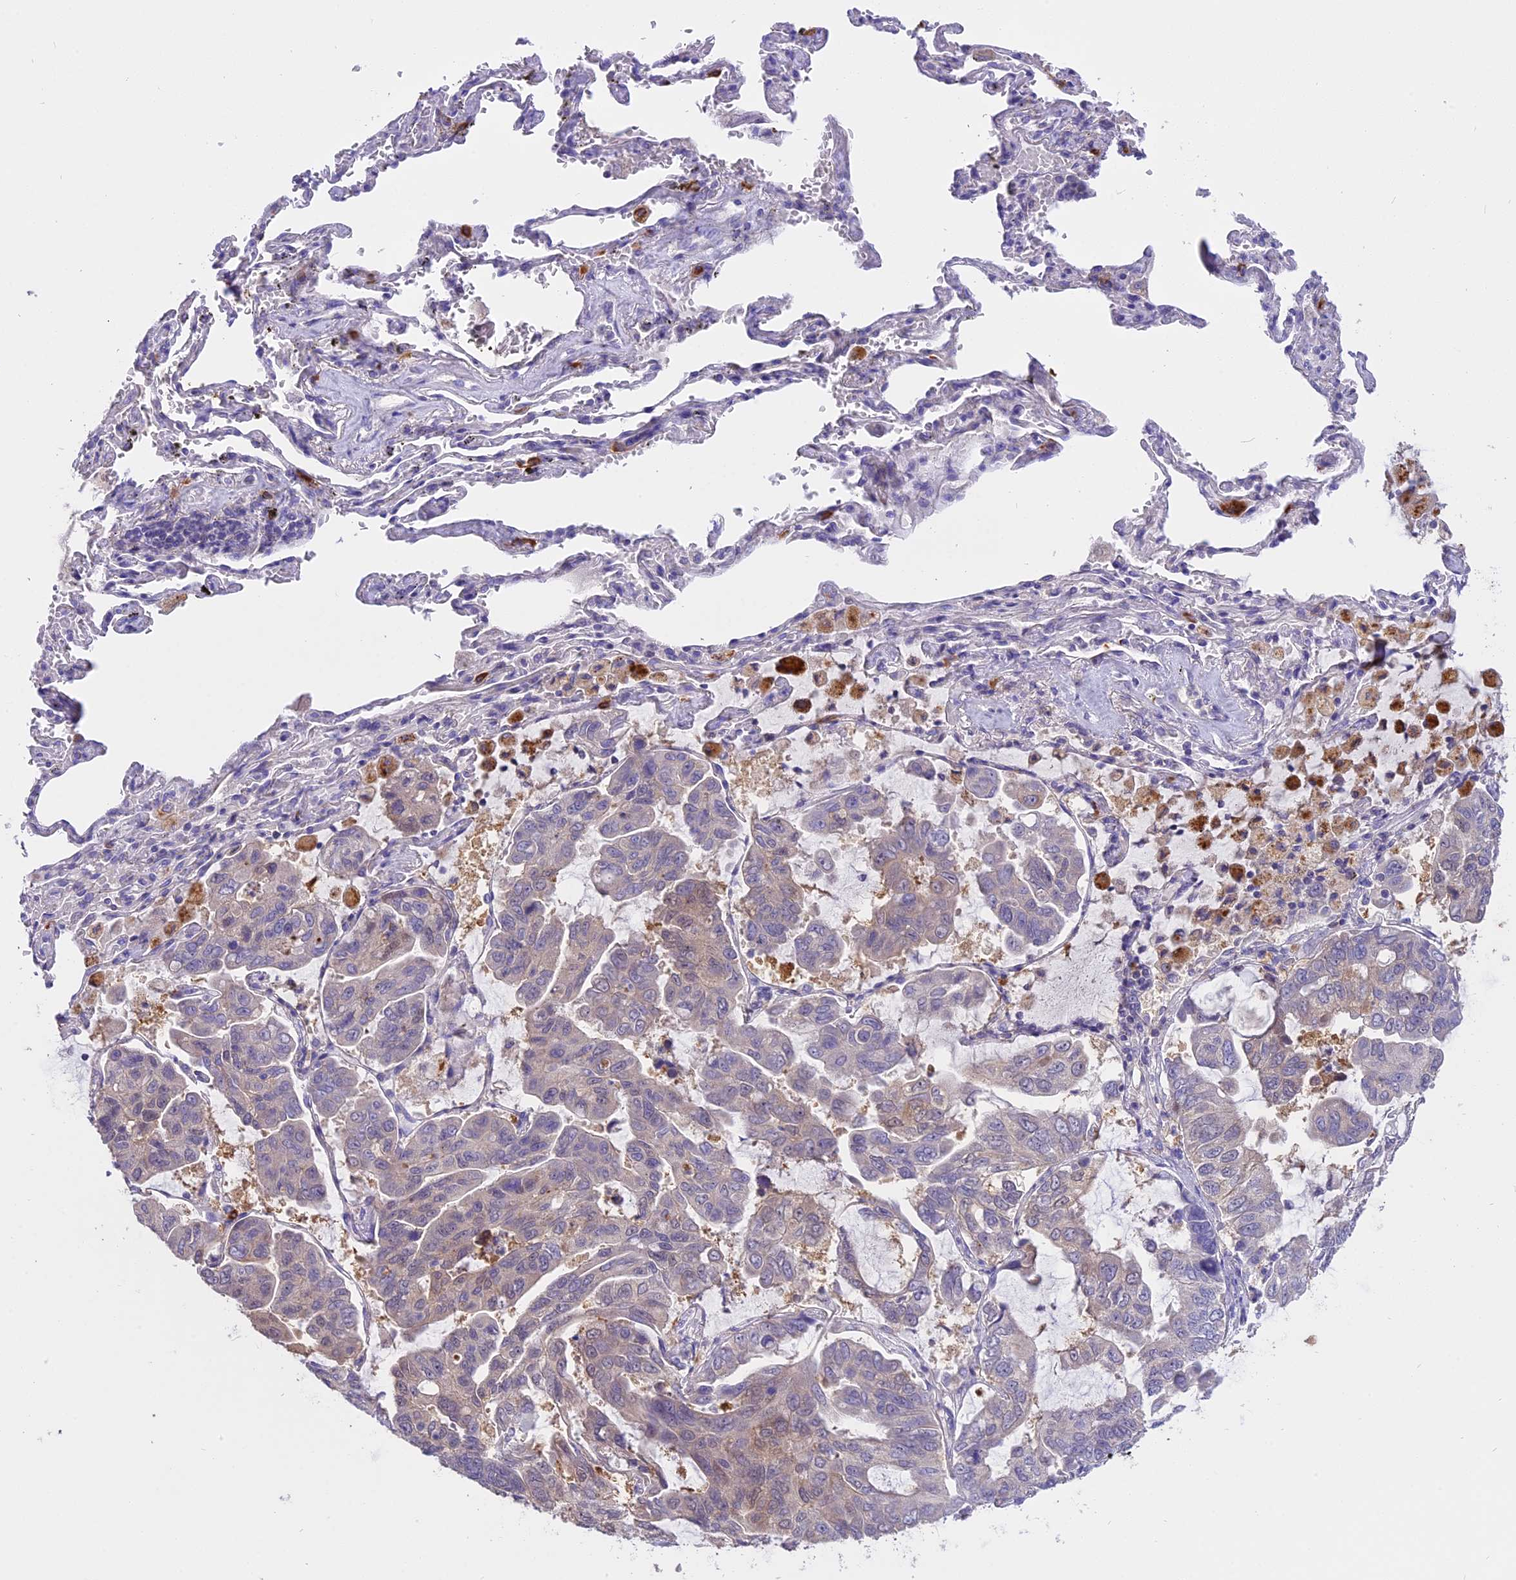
{"staining": {"intensity": "weak", "quantity": "<25%", "location": "cytoplasmic/membranous"}, "tissue": "lung cancer", "cell_type": "Tumor cells", "image_type": "cancer", "snomed": [{"axis": "morphology", "description": "Adenocarcinoma, NOS"}, {"axis": "topography", "description": "Lung"}], "caption": "Micrograph shows no significant protein positivity in tumor cells of lung cancer. The staining is performed using DAB (3,3'-diaminobenzidine) brown chromogen with nuclei counter-stained in using hematoxylin.", "gene": "LYPD6", "patient": {"sex": "male", "age": 64}}